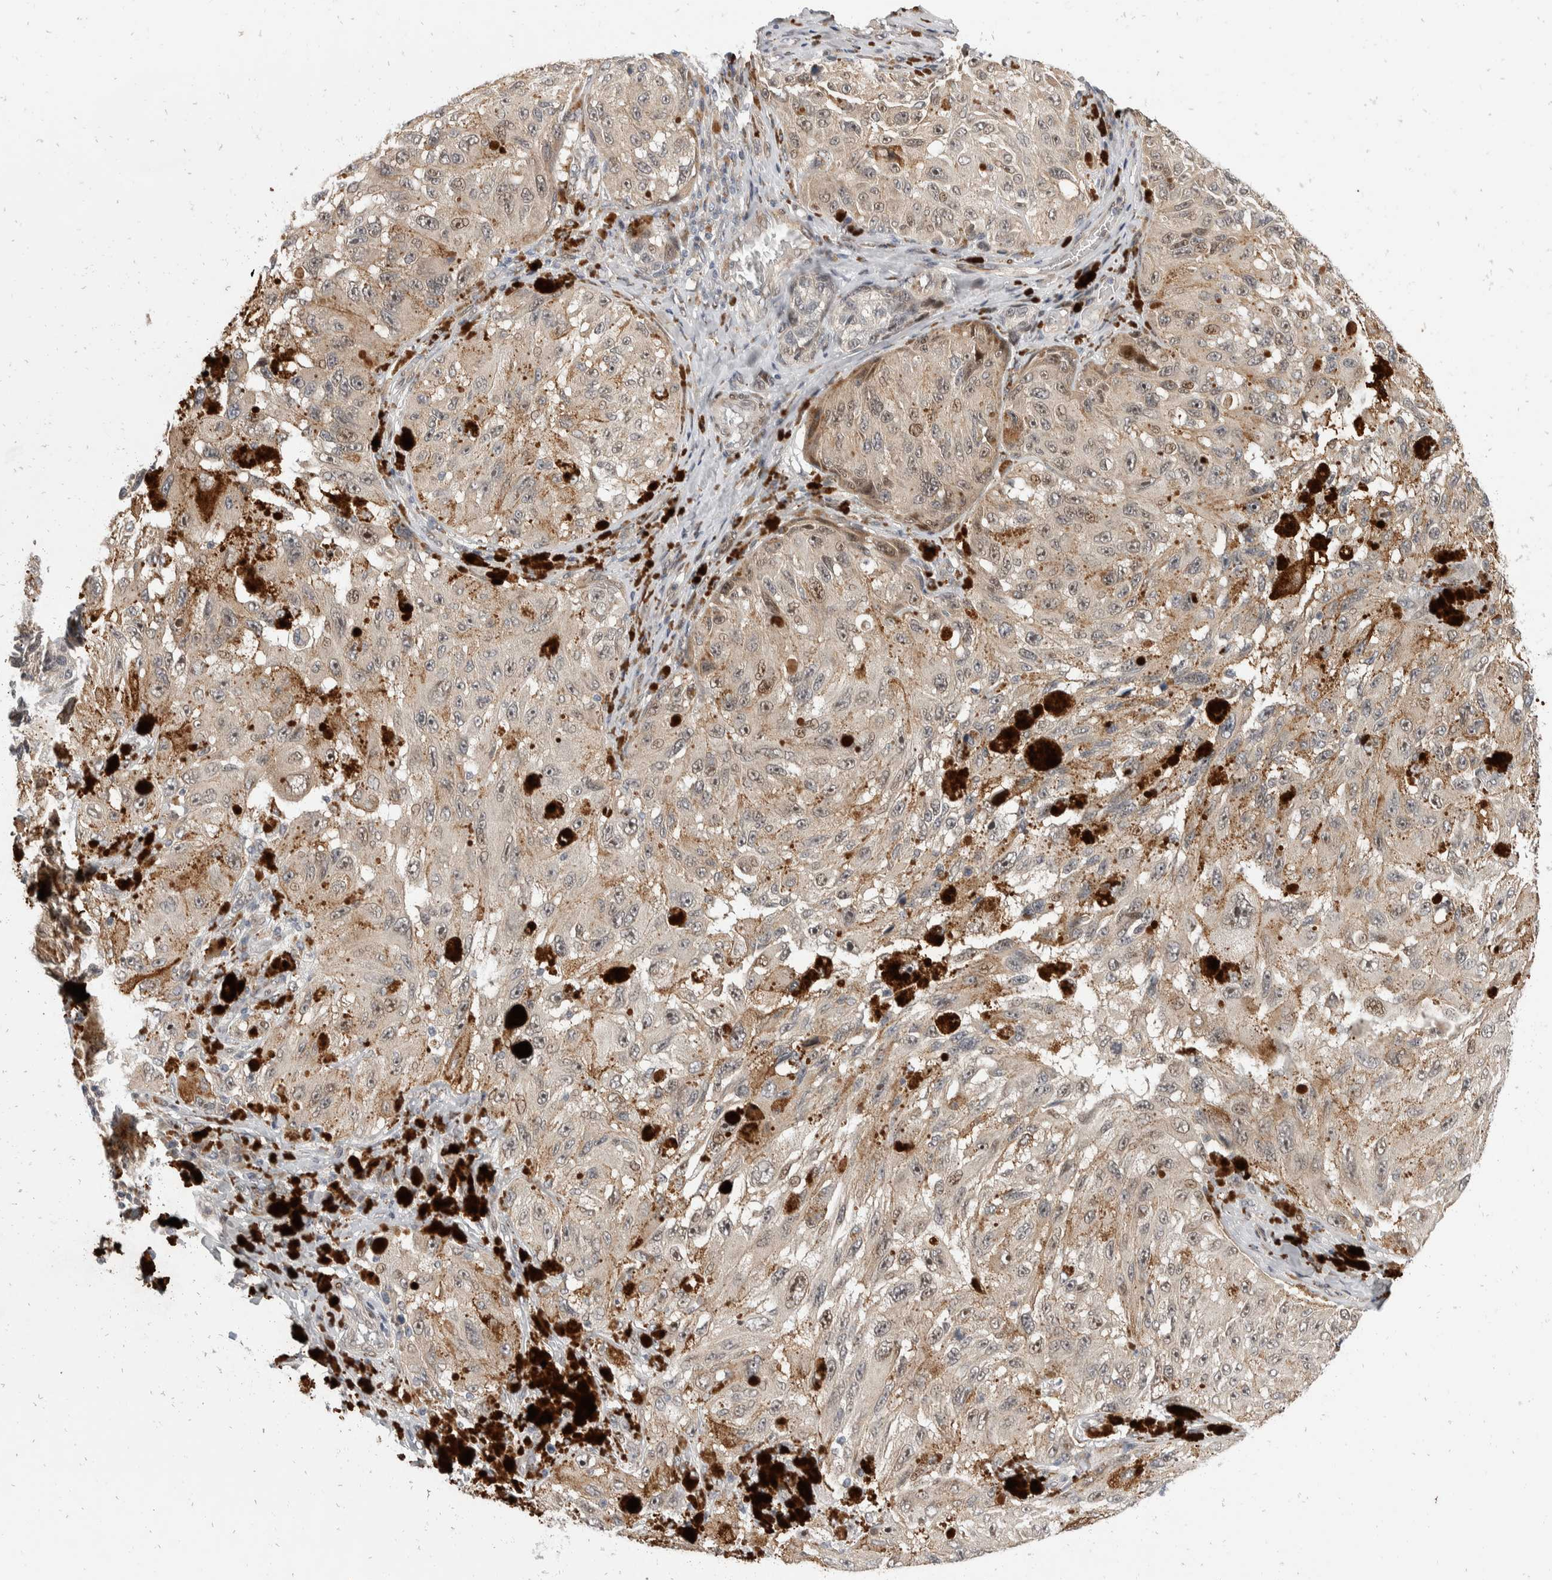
{"staining": {"intensity": "weak", "quantity": ">75%", "location": "cytoplasmic/membranous,nuclear"}, "tissue": "melanoma", "cell_type": "Tumor cells", "image_type": "cancer", "snomed": [{"axis": "morphology", "description": "Malignant melanoma, NOS"}, {"axis": "topography", "description": "Skin"}], "caption": "Malignant melanoma stained with DAB IHC reveals low levels of weak cytoplasmic/membranous and nuclear positivity in approximately >75% of tumor cells.", "gene": "ZNF703", "patient": {"sex": "female", "age": 73}}